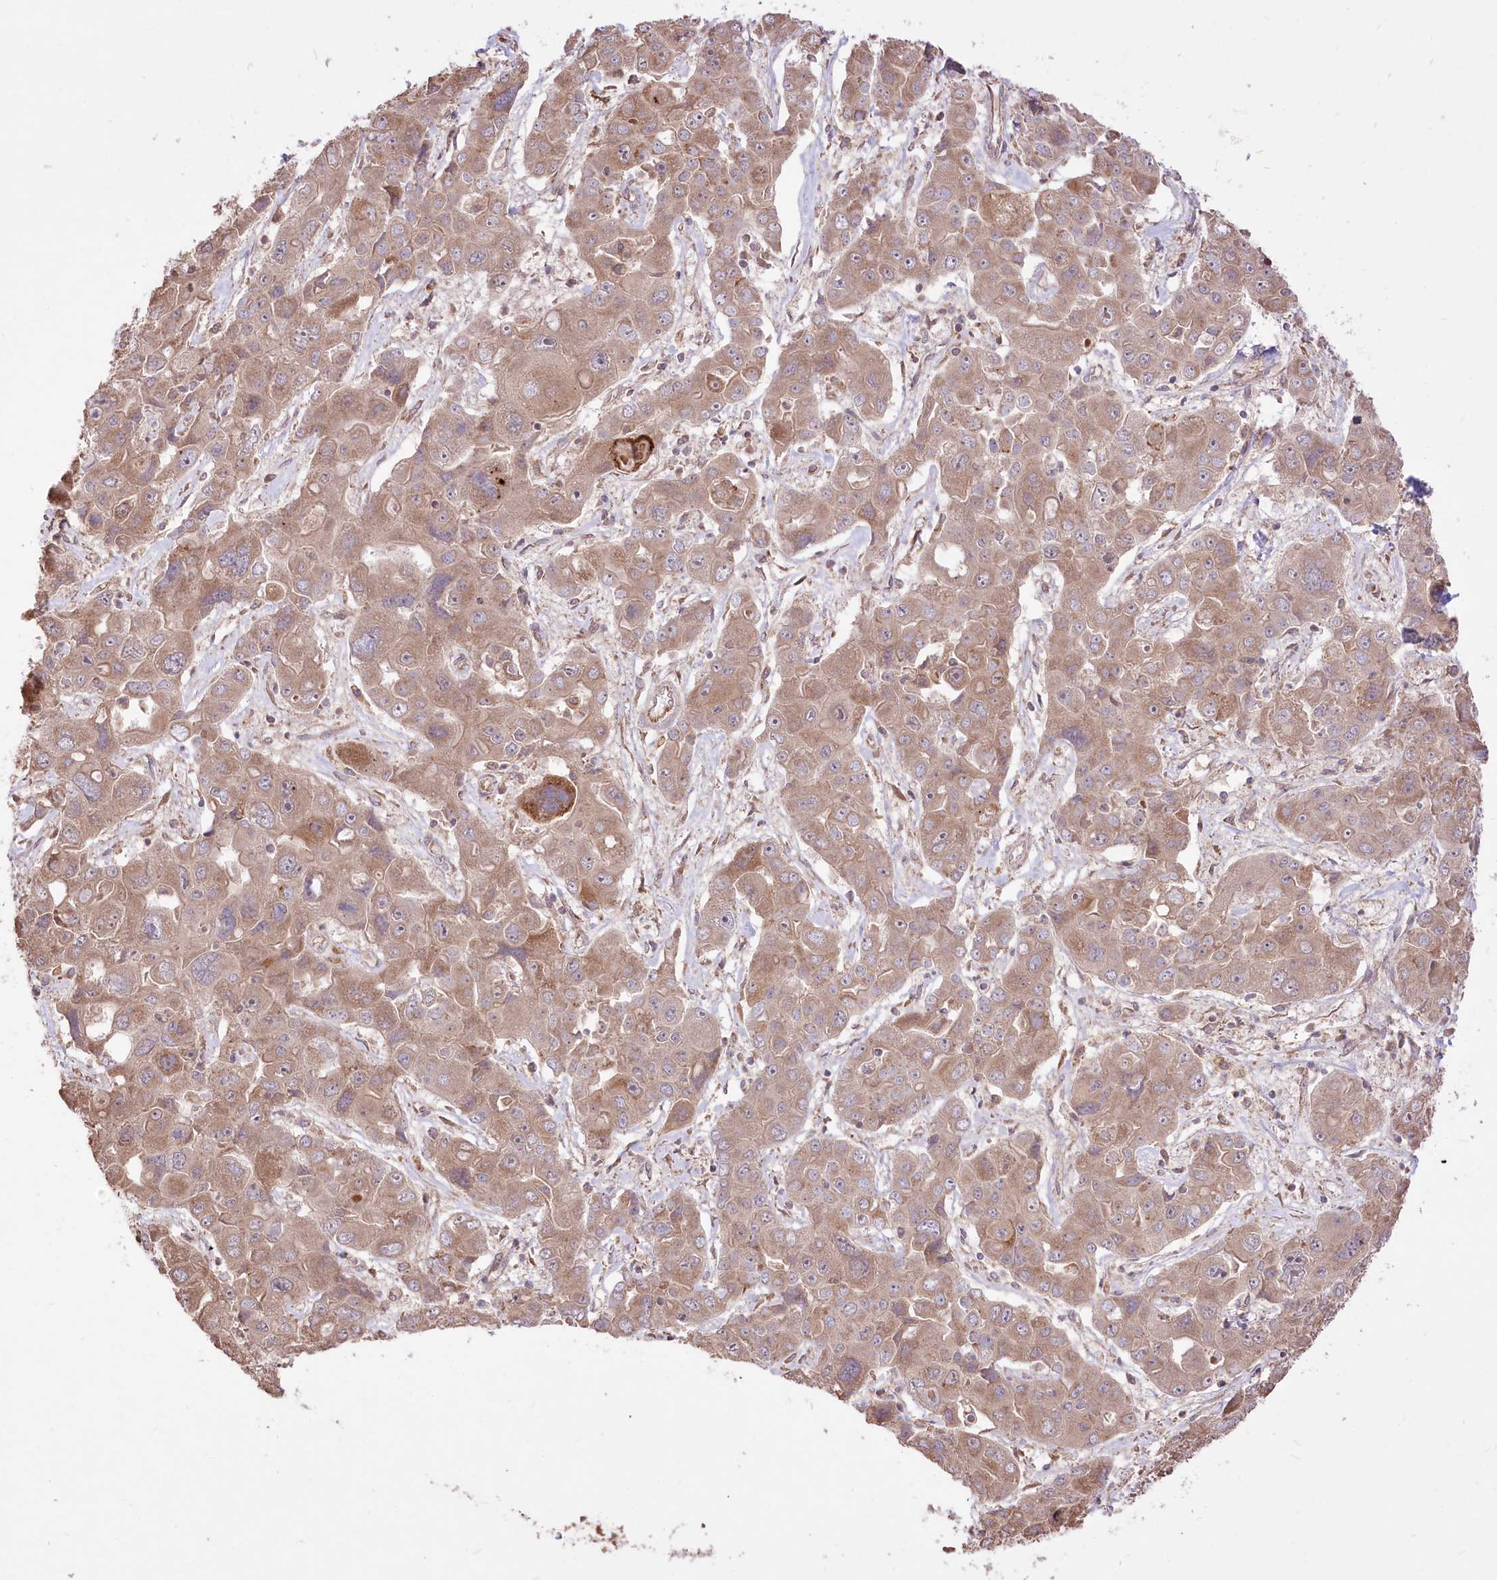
{"staining": {"intensity": "moderate", "quantity": "<25%", "location": "cytoplasmic/membranous"}, "tissue": "liver cancer", "cell_type": "Tumor cells", "image_type": "cancer", "snomed": [{"axis": "morphology", "description": "Cholangiocarcinoma"}, {"axis": "topography", "description": "Liver"}], "caption": "Brown immunohistochemical staining in liver cancer (cholangiocarcinoma) reveals moderate cytoplasmic/membranous positivity in approximately <25% of tumor cells. (DAB IHC with brightfield microscopy, high magnification).", "gene": "XYLB", "patient": {"sex": "male", "age": 67}}